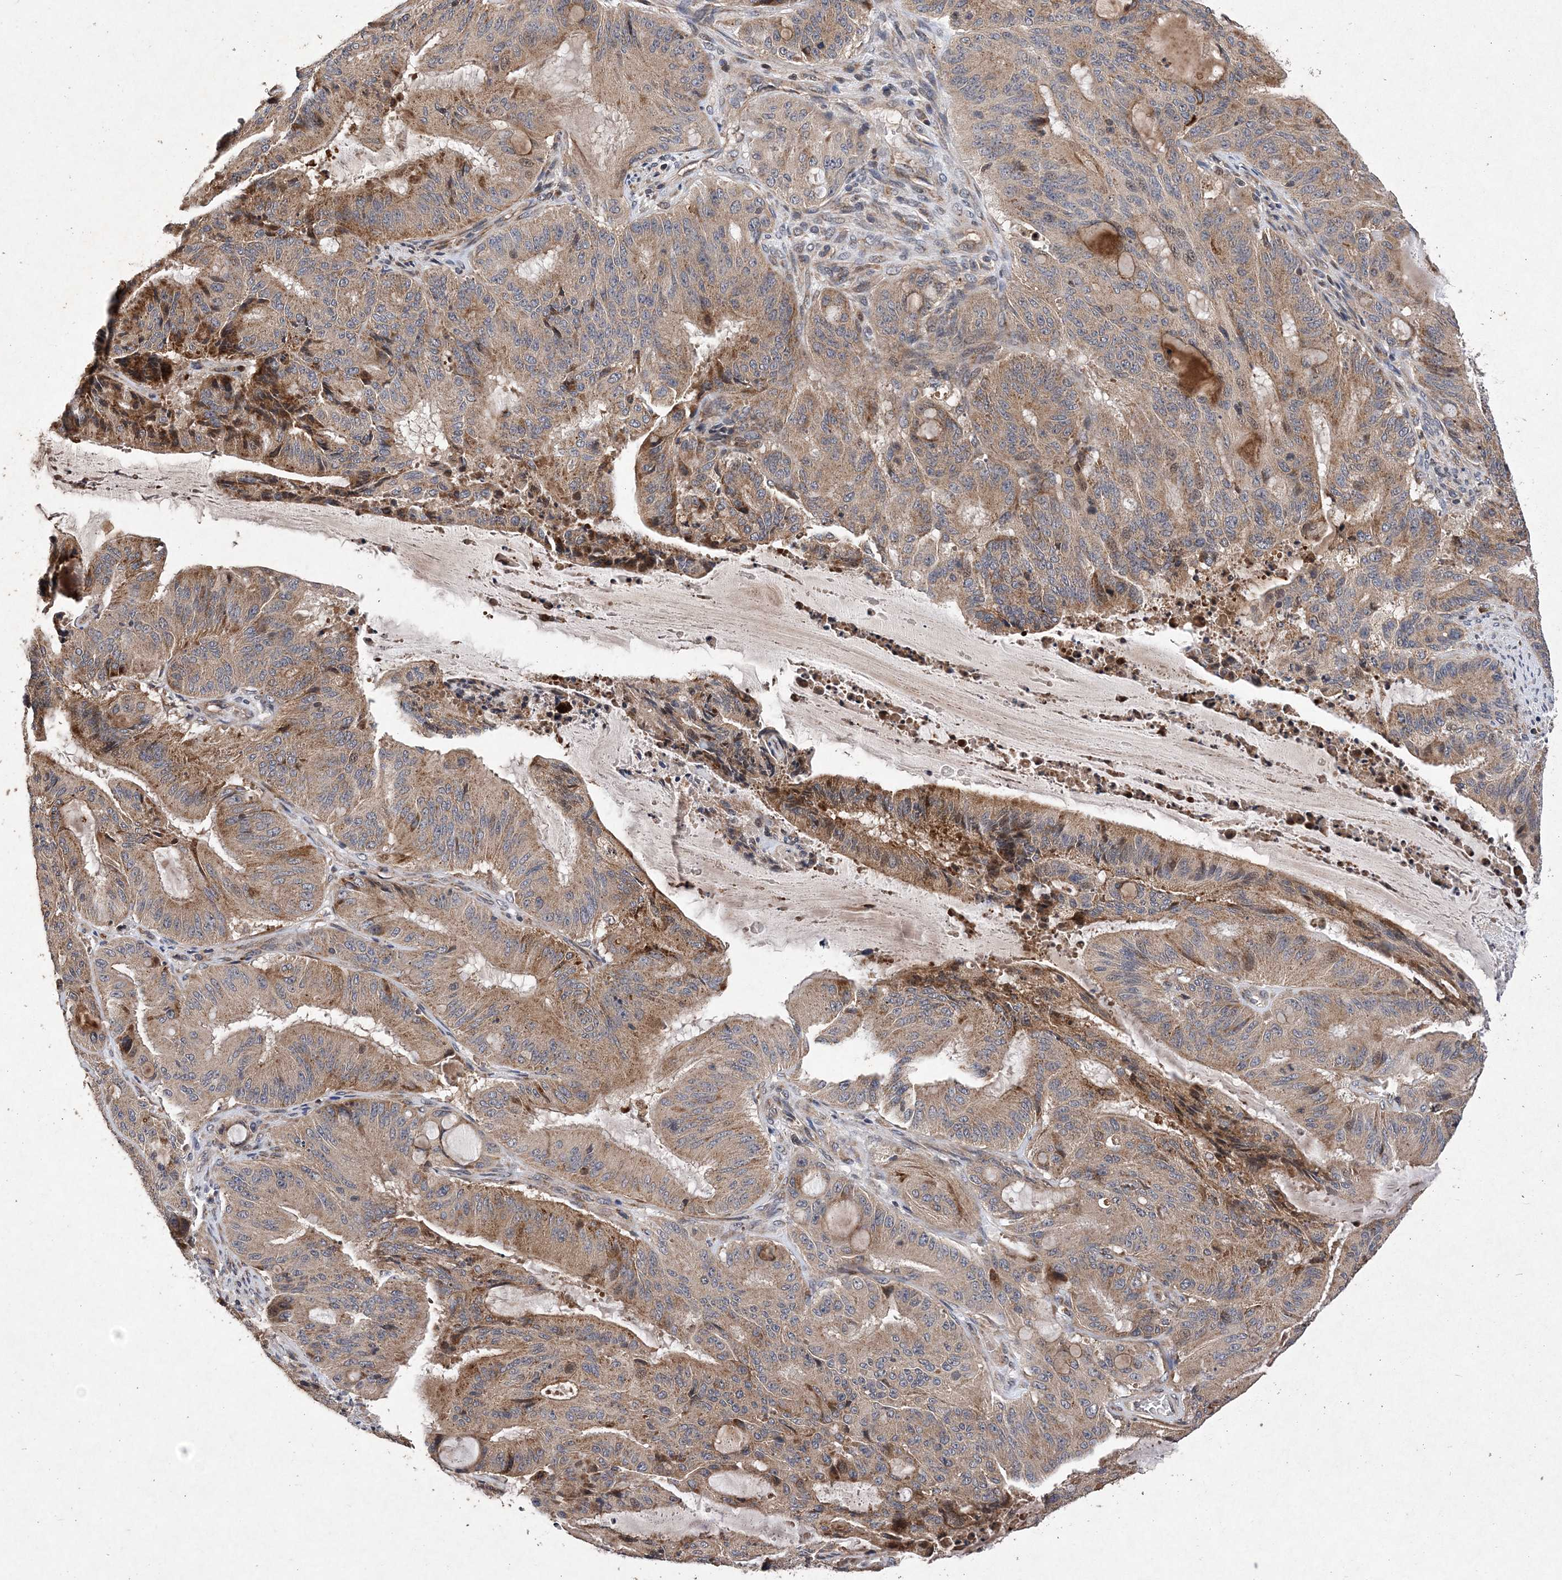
{"staining": {"intensity": "moderate", "quantity": ">75%", "location": "cytoplasmic/membranous"}, "tissue": "liver cancer", "cell_type": "Tumor cells", "image_type": "cancer", "snomed": [{"axis": "morphology", "description": "Normal tissue, NOS"}, {"axis": "morphology", "description": "Cholangiocarcinoma"}, {"axis": "topography", "description": "Liver"}, {"axis": "topography", "description": "Peripheral nerve tissue"}], "caption": "IHC photomicrograph of human liver cholangiocarcinoma stained for a protein (brown), which exhibits medium levels of moderate cytoplasmic/membranous positivity in about >75% of tumor cells.", "gene": "PROSER1", "patient": {"sex": "female", "age": 73}}